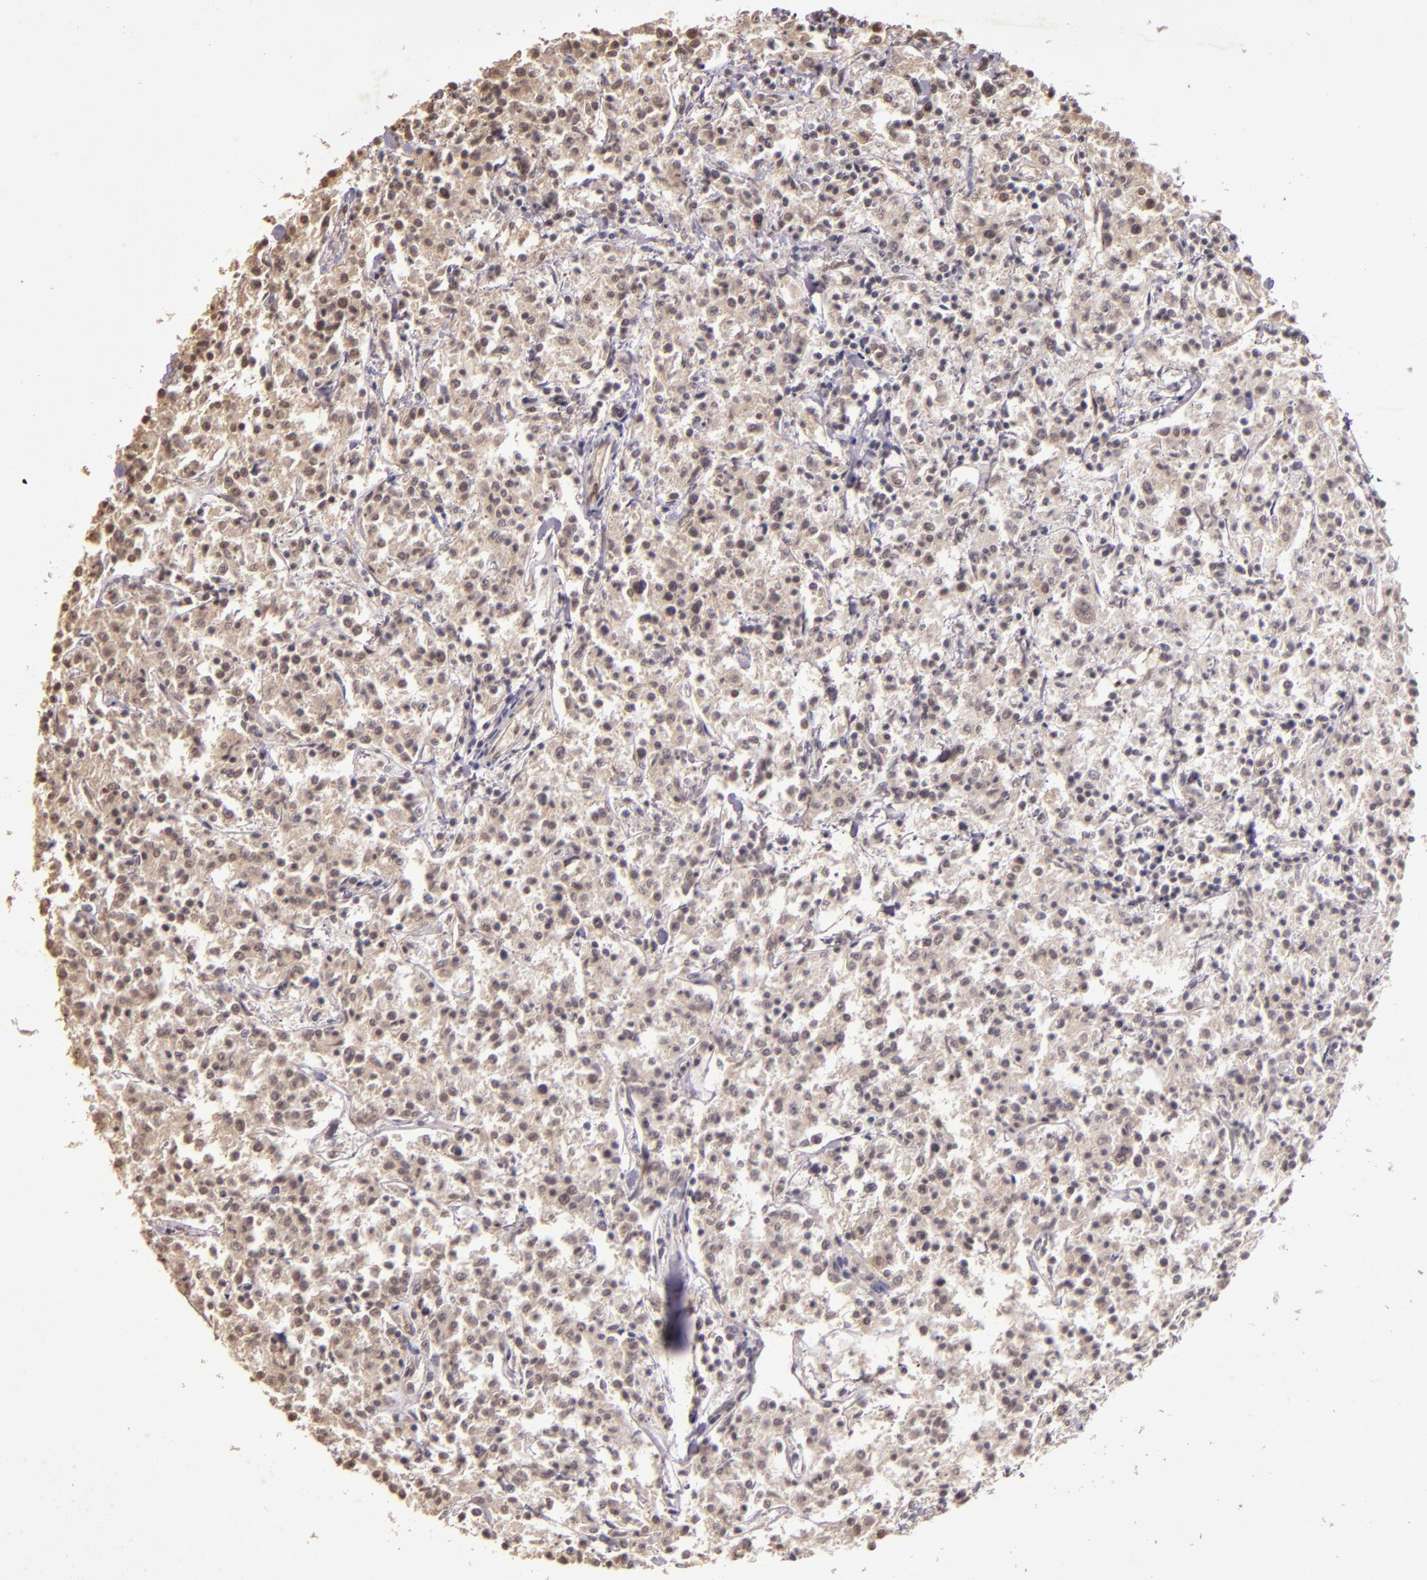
{"staining": {"intensity": "weak", "quantity": "25%-75%", "location": "cytoplasmic/membranous"}, "tissue": "lymphoma", "cell_type": "Tumor cells", "image_type": "cancer", "snomed": [{"axis": "morphology", "description": "Malignant lymphoma, non-Hodgkin's type, Low grade"}, {"axis": "topography", "description": "Small intestine"}], "caption": "Lymphoma stained with a protein marker displays weak staining in tumor cells.", "gene": "CUL1", "patient": {"sex": "female", "age": 59}}